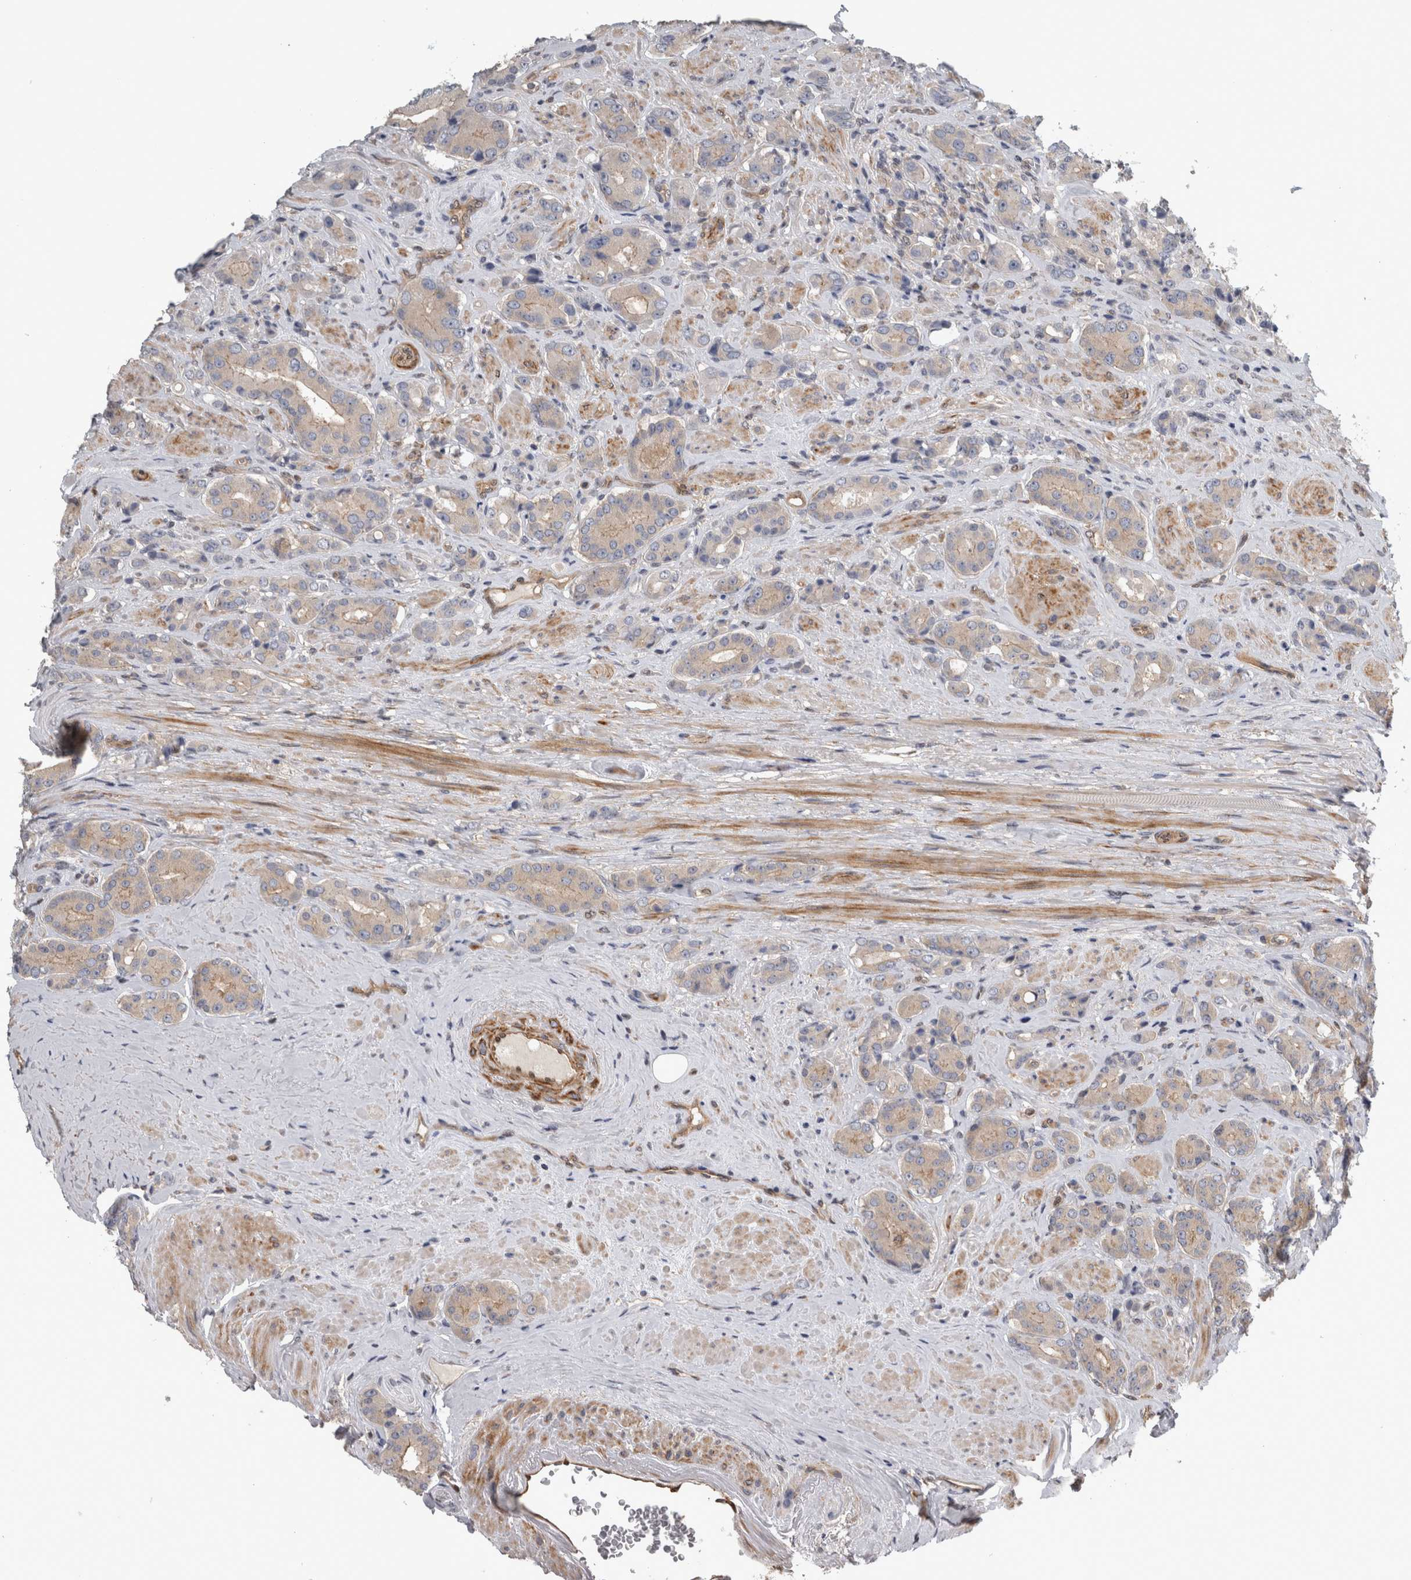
{"staining": {"intensity": "weak", "quantity": "<25%", "location": "cytoplasmic/membranous"}, "tissue": "prostate cancer", "cell_type": "Tumor cells", "image_type": "cancer", "snomed": [{"axis": "morphology", "description": "Adenocarcinoma, High grade"}, {"axis": "topography", "description": "Prostate"}], "caption": "Adenocarcinoma (high-grade) (prostate) was stained to show a protein in brown. There is no significant expression in tumor cells. (Brightfield microscopy of DAB IHC at high magnification).", "gene": "NAPRT", "patient": {"sex": "male", "age": 71}}